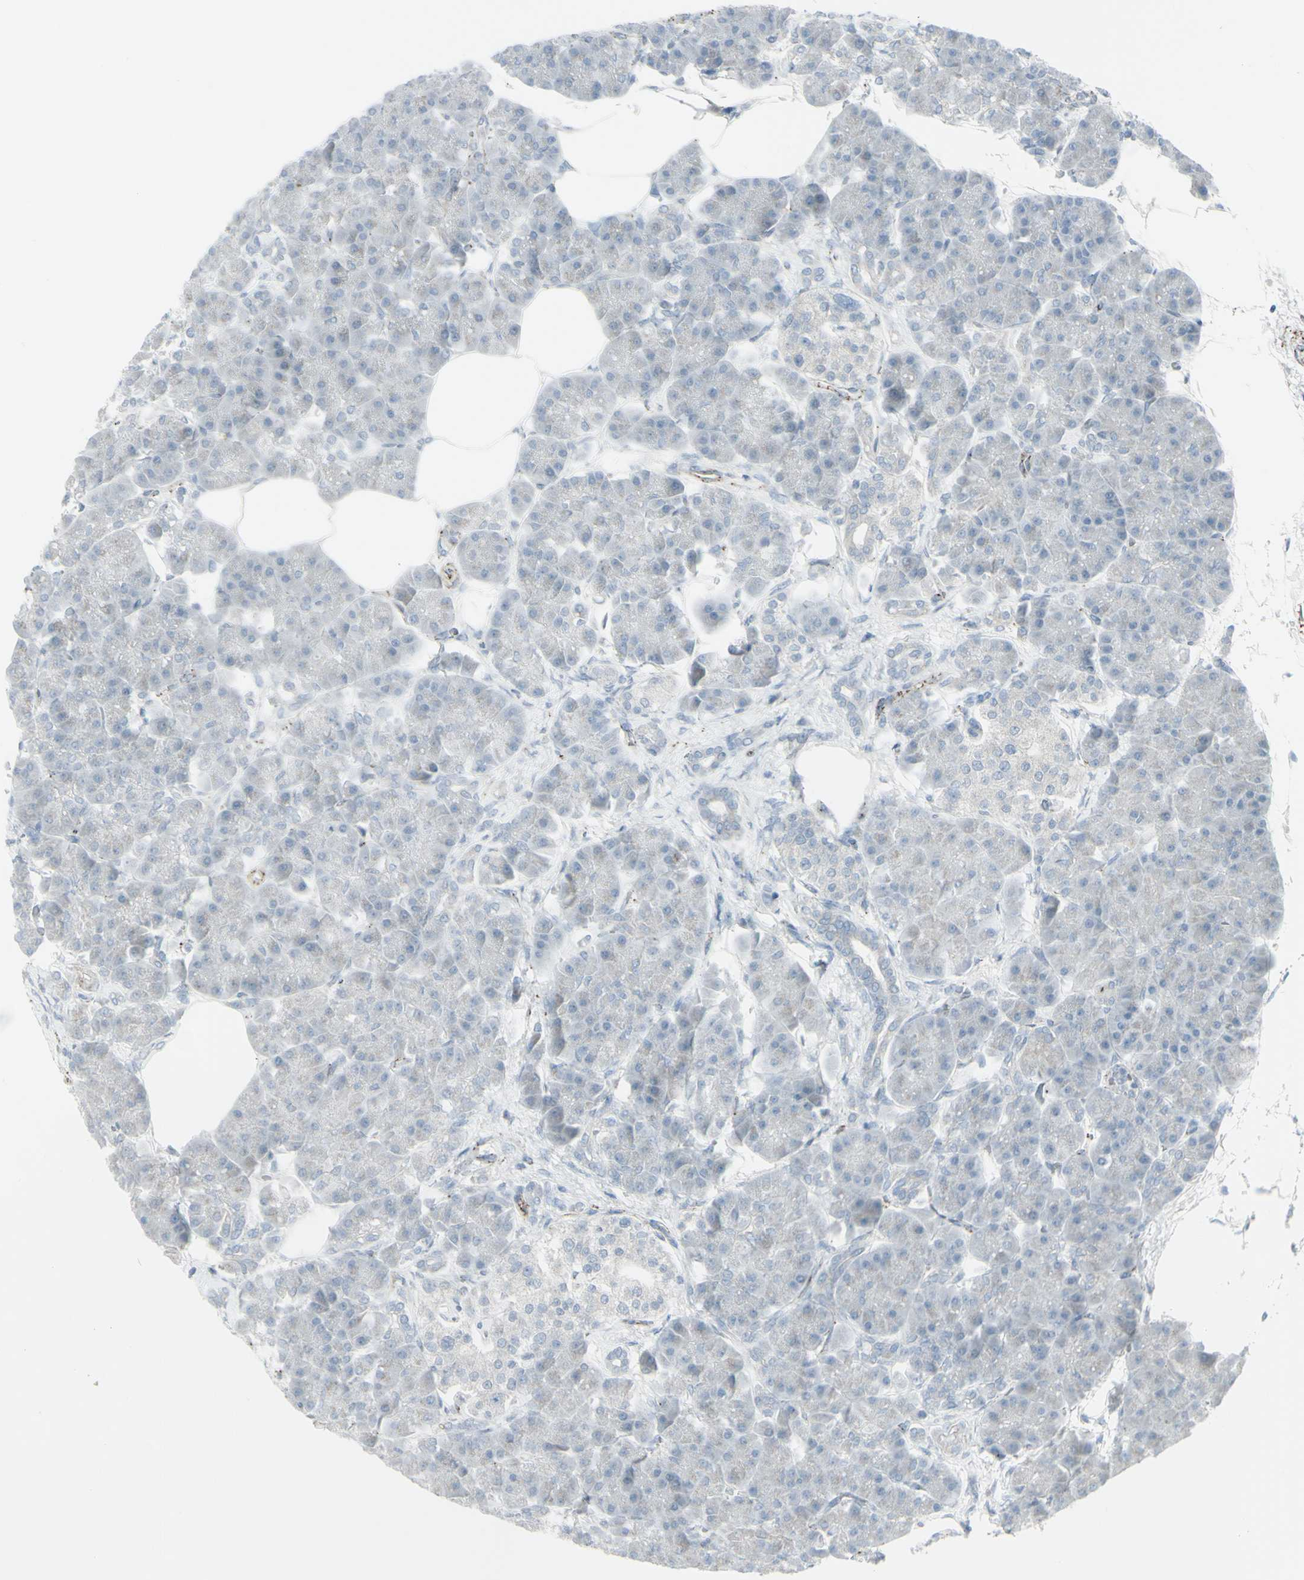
{"staining": {"intensity": "negative", "quantity": "none", "location": "none"}, "tissue": "pancreas", "cell_type": "Exocrine glandular cells", "image_type": "normal", "snomed": [{"axis": "morphology", "description": "Normal tissue, NOS"}, {"axis": "topography", "description": "Pancreas"}], "caption": "High magnification brightfield microscopy of benign pancreas stained with DAB (3,3'-diaminobenzidine) (brown) and counterstained with hematoxylin (blue): exocrine glandular cells show no significant positivity.", "gene": "GALNT6", "patient": {"sex": "female", "age": 70}}